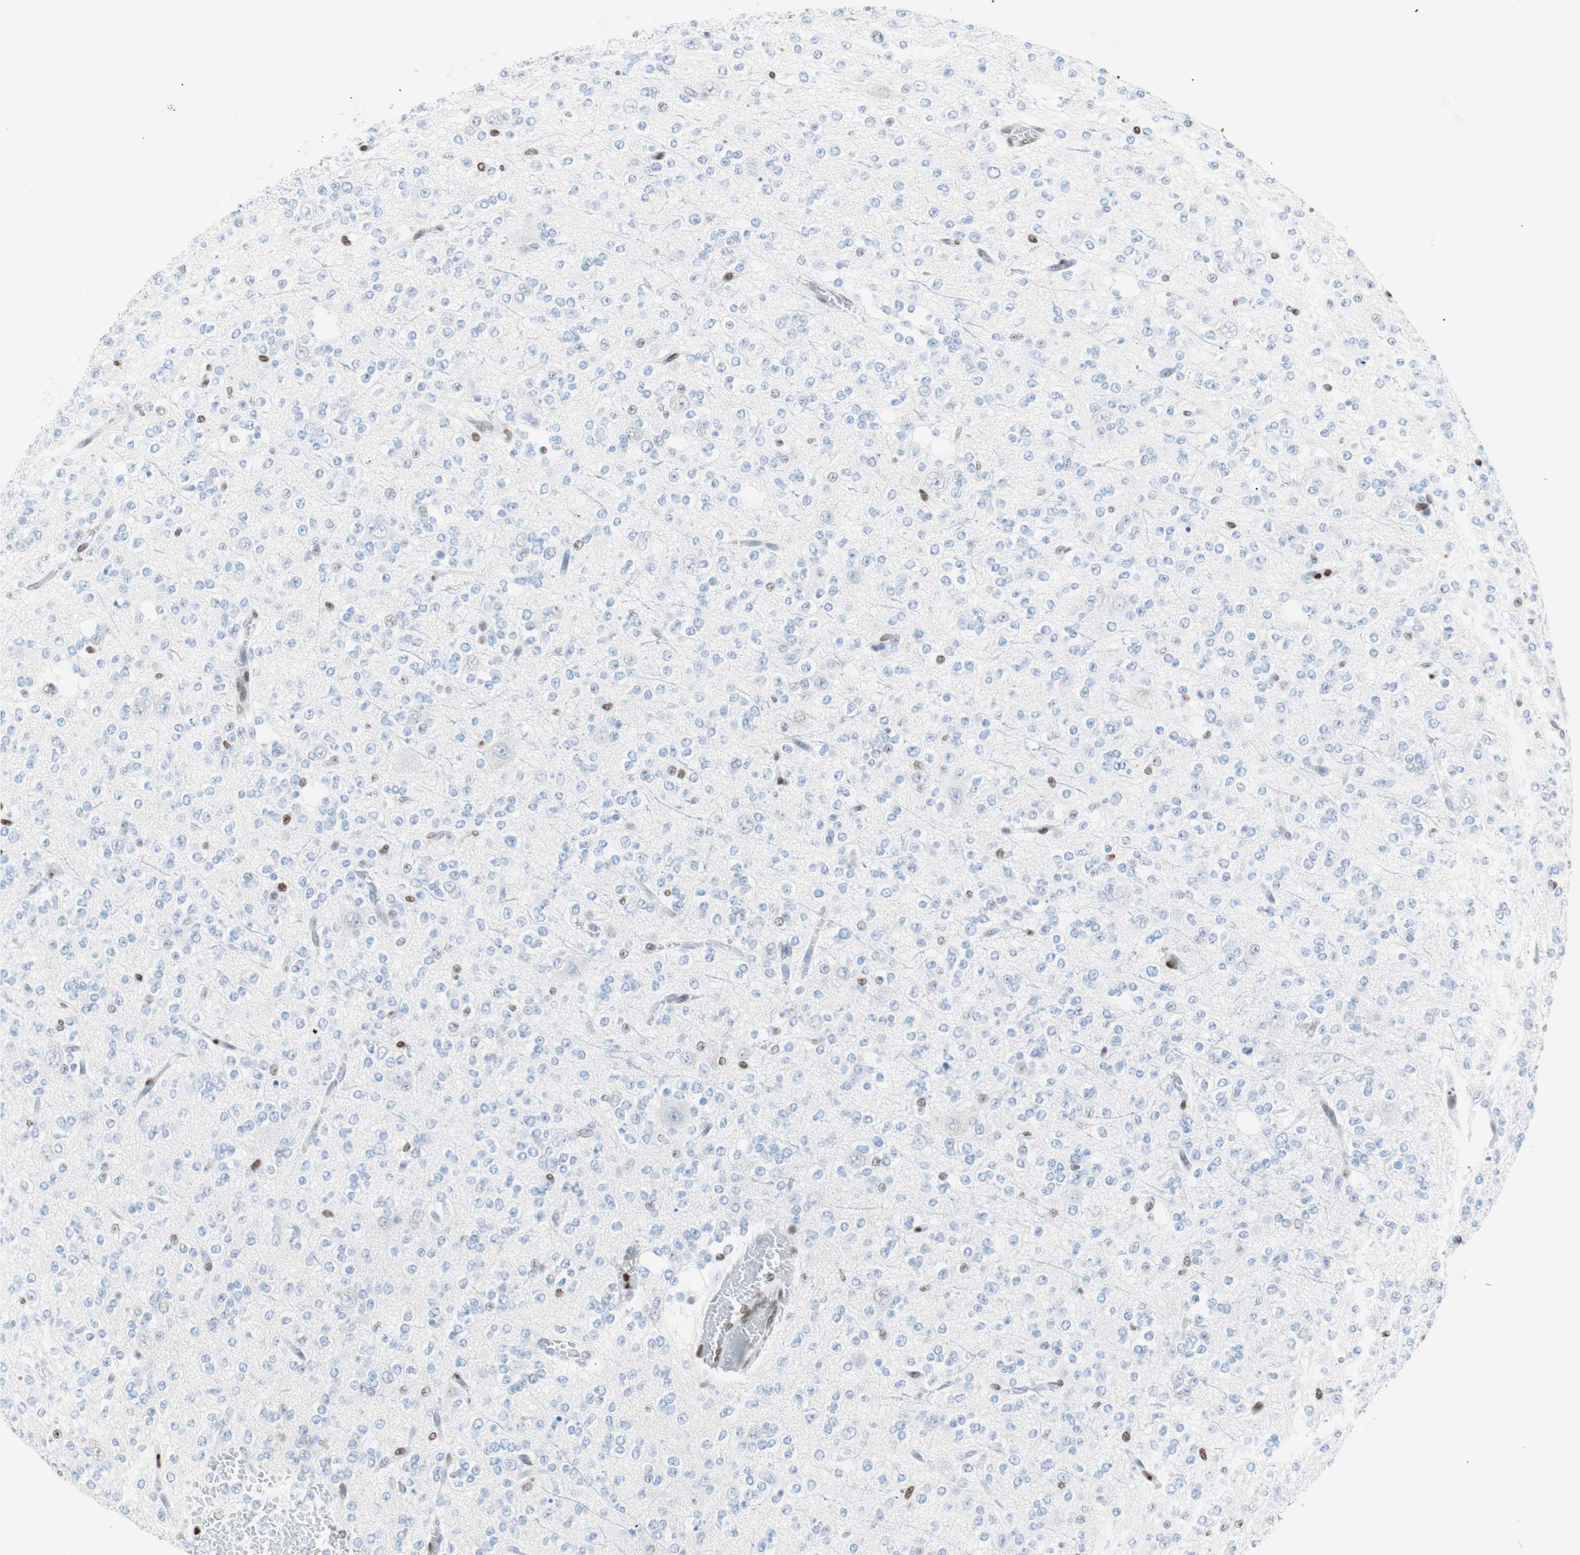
{"staining": {"intensity": "weak", "quantity": "<25%", "location": "nuclear"}, "tissue": "glioma", "cell_type": "Tumor cells", "image_type": "cancer", "snomed": [{"axis": "morphology", "description": "Glioma, malignant, Low grade"}, {"axis": "topography", "description": "Brain"}], "caption": "Micrograph shows no significant protein staining in tumor cells of malignant low-grade glioma.", "gene": "CEBPB", "patient": {"sex": "male", "age": 38}}